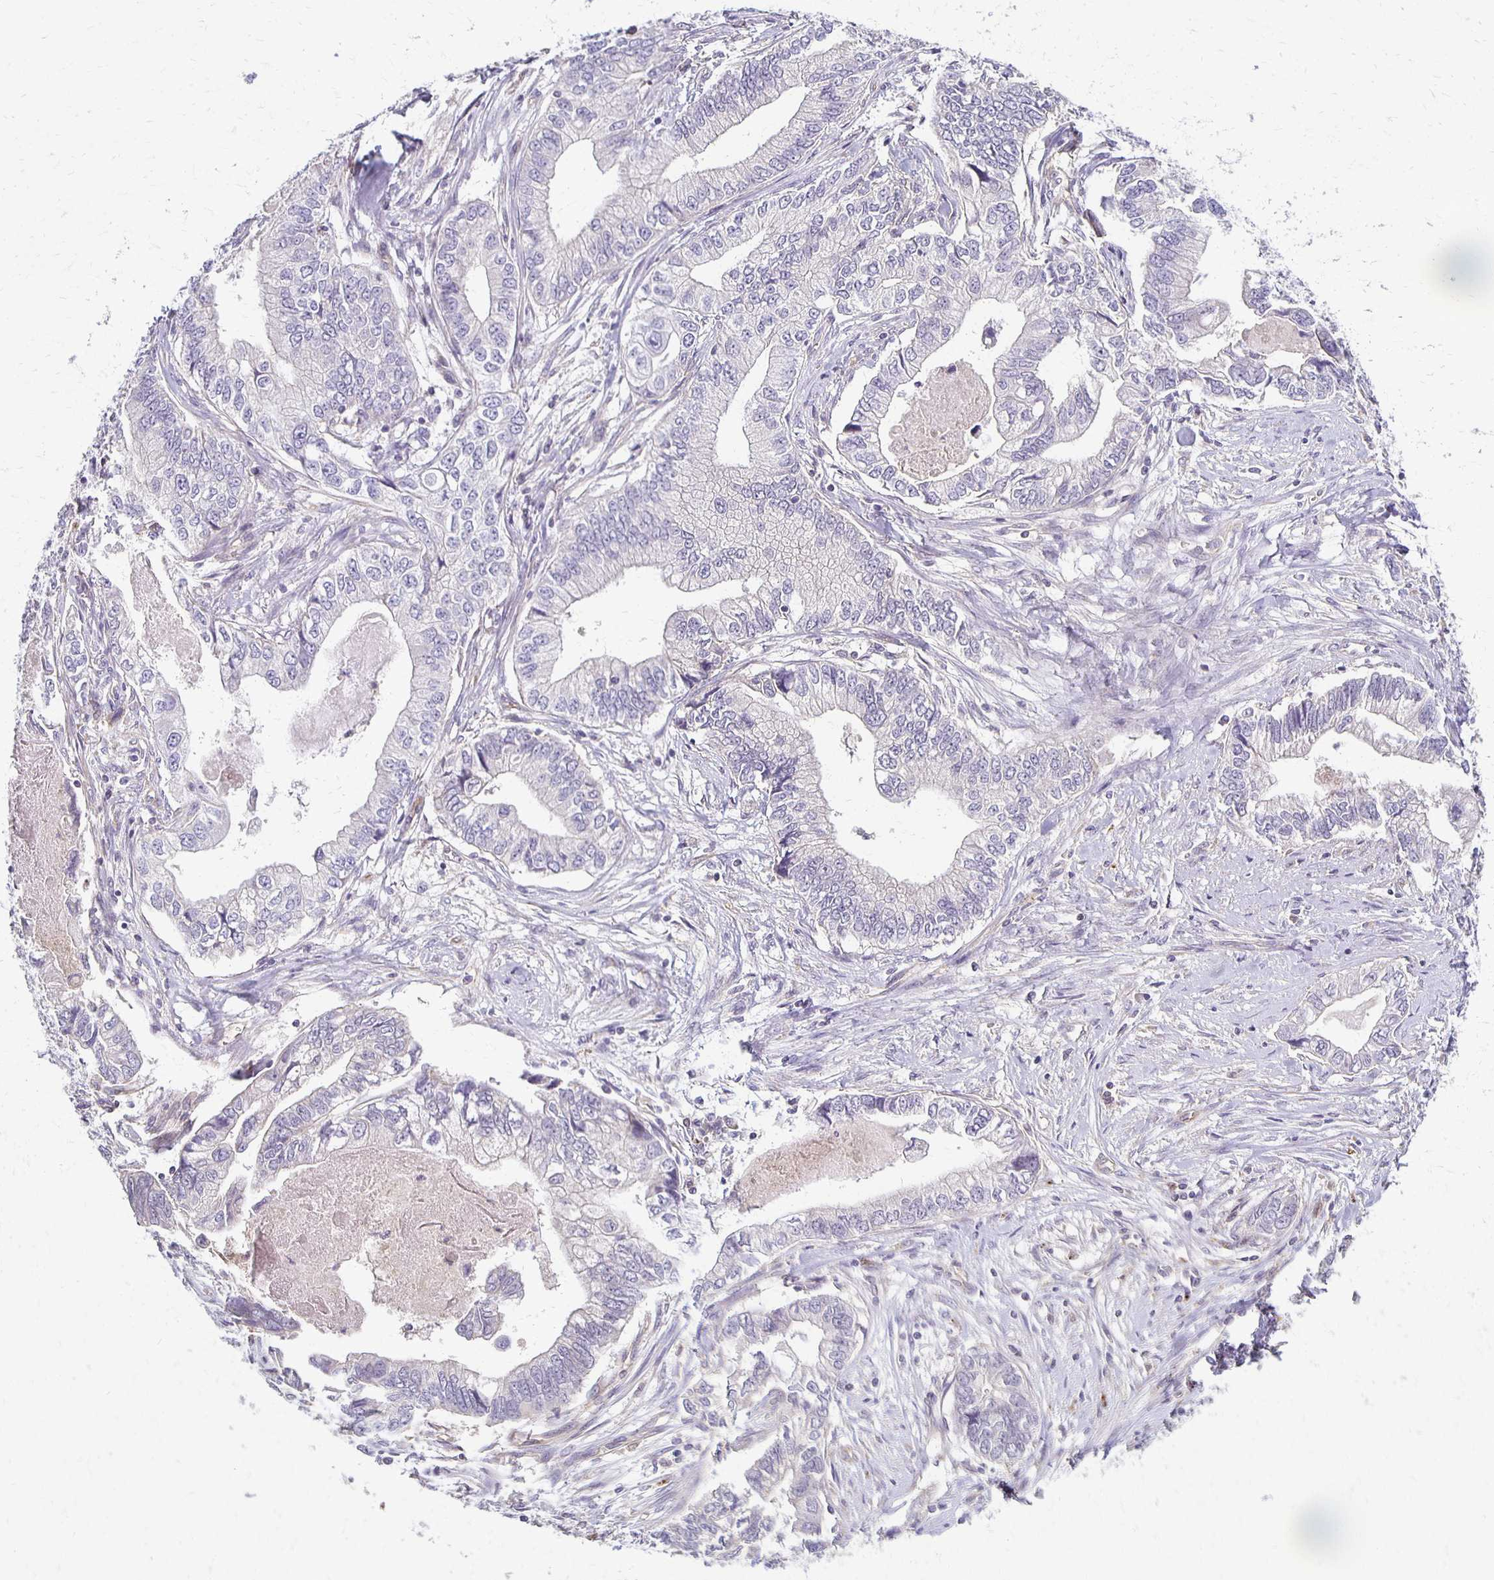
{"staining": {"intensity": "negative", "quantity": "none", "location": "none"}, "tissue": "stomach cancer", "cell_type": "Tumor cells", "image_type": "cancer", "snomed": [{"axis": "morphology", "description": "Adenocarcinoma, NOS"}, {"axis": "topography", "description": "Pancreas"}, {"axis": "topography", "description": "Stomach, upper"}], "caption": "Immunohistochemical staining of adenocarcinoma (stomach) displays no significant expression in tumor cells.", "gene": "GPX4", "patient": {"sex": "male", "age": 77}}